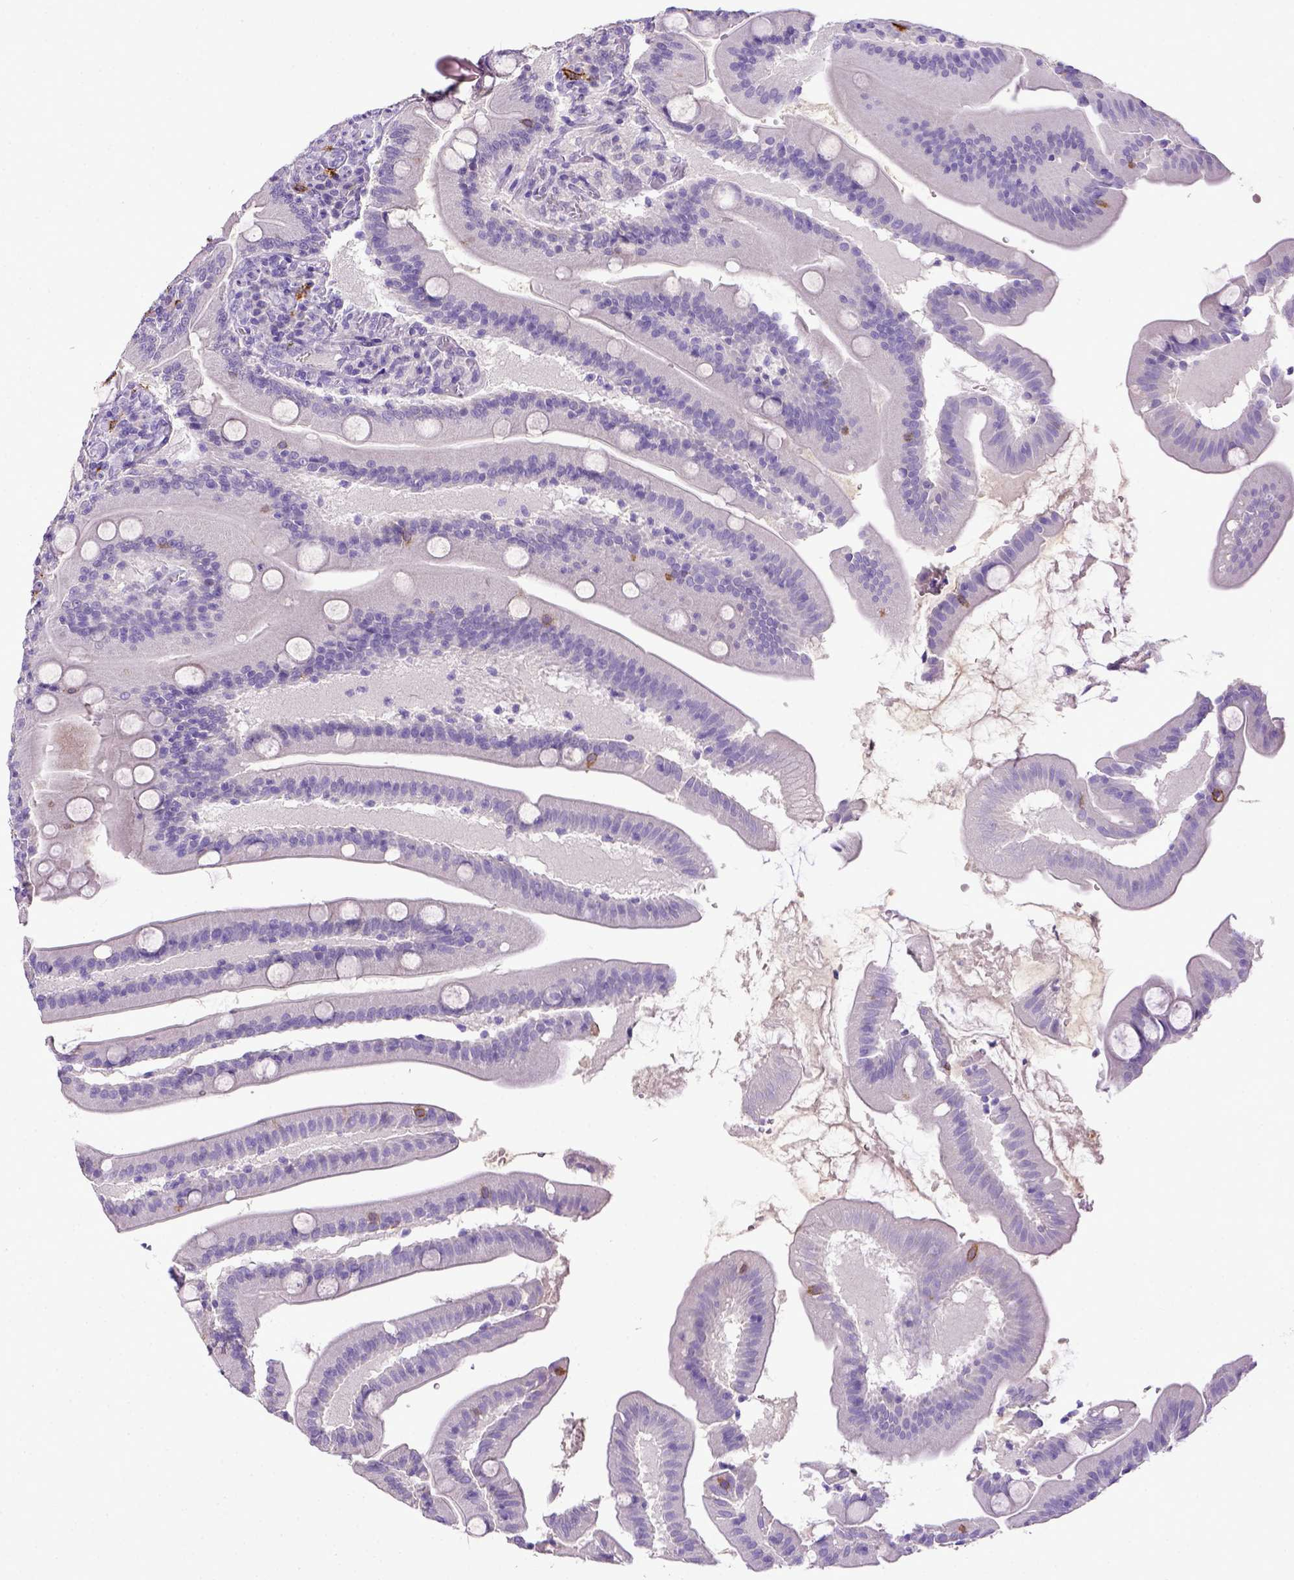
{"staining": {"intensity": "negative", "quantity": "none", "location": "none"}, "tissue": "small intestine", "cell_type": "Glandular cells", "image_type": "normal", "snomed": [{"axis": "morphology", "description": "Normal tissue, NOS"}, {"axis": "topography", "description": "Small intestine"}], "caption": "An immunohistochemistry histopathology image of normal small intestine is shown. There is no staining in glandular cells of small intestine. The staining is performed using DAB brown chromogen with nuclei counter-stained in using hematoxylin.", "gene": "KIT", "patient": {"sex": "male", "age": 37}}